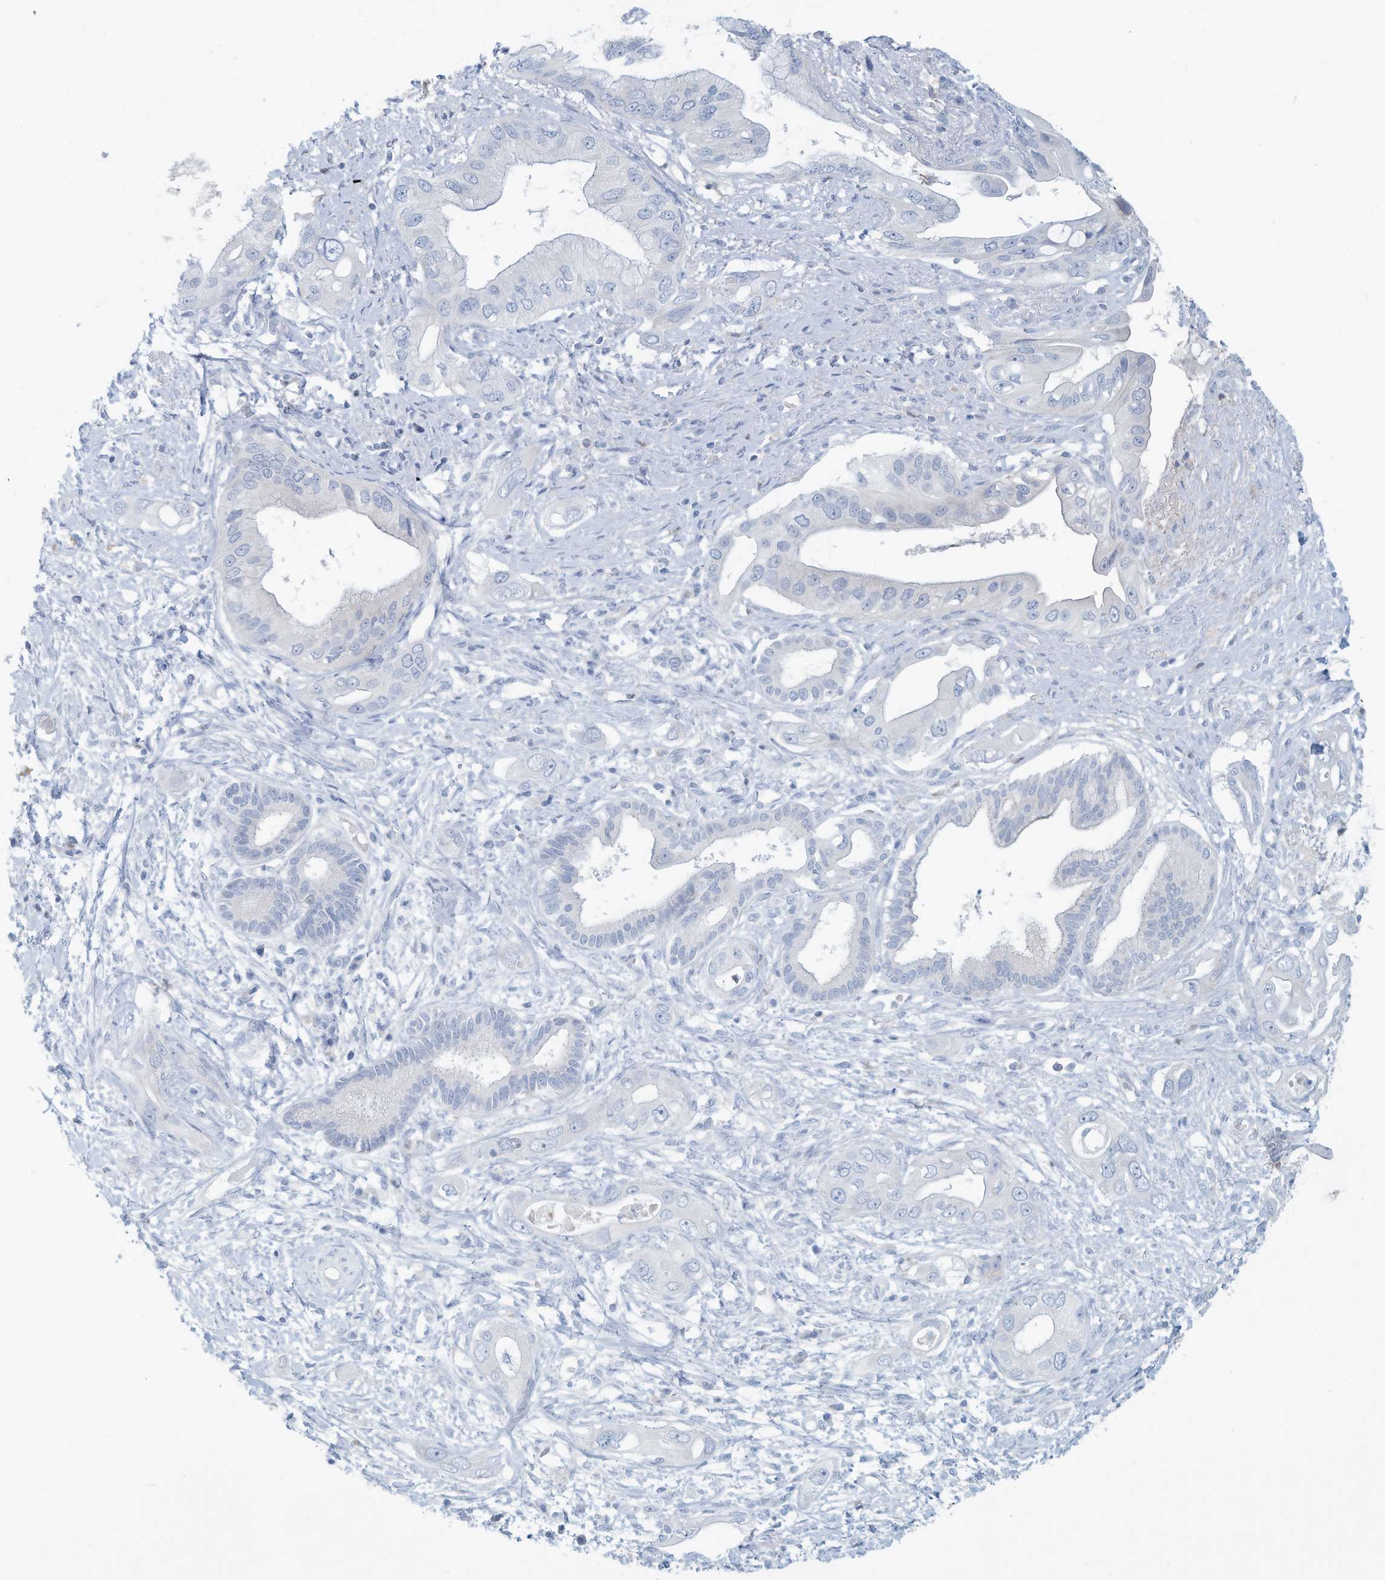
{"staining": {"intensity": "negative", "quantity": "none", "location": "none"}, "tissue": "pancreatic cancer", "cell_type": "Tumor cells", "image_type": "cancer", "snomed": [{"axis": "morphology", "description": "Inflammation, NOS"}, {"axis": "morphology", "description": "Adenocarcinoma, NOS"}, {"axis": "topography", "description": "Pancreas"}], "caption": "An immunohistochemistry photomicrograph of adenocarcinoma (pancreatic) is shown. There is no staining in tumor cells of adenocarcinoma (pancreatic).", "gene": "ERI2", "patient": {"sex": "female", "age": 56}}